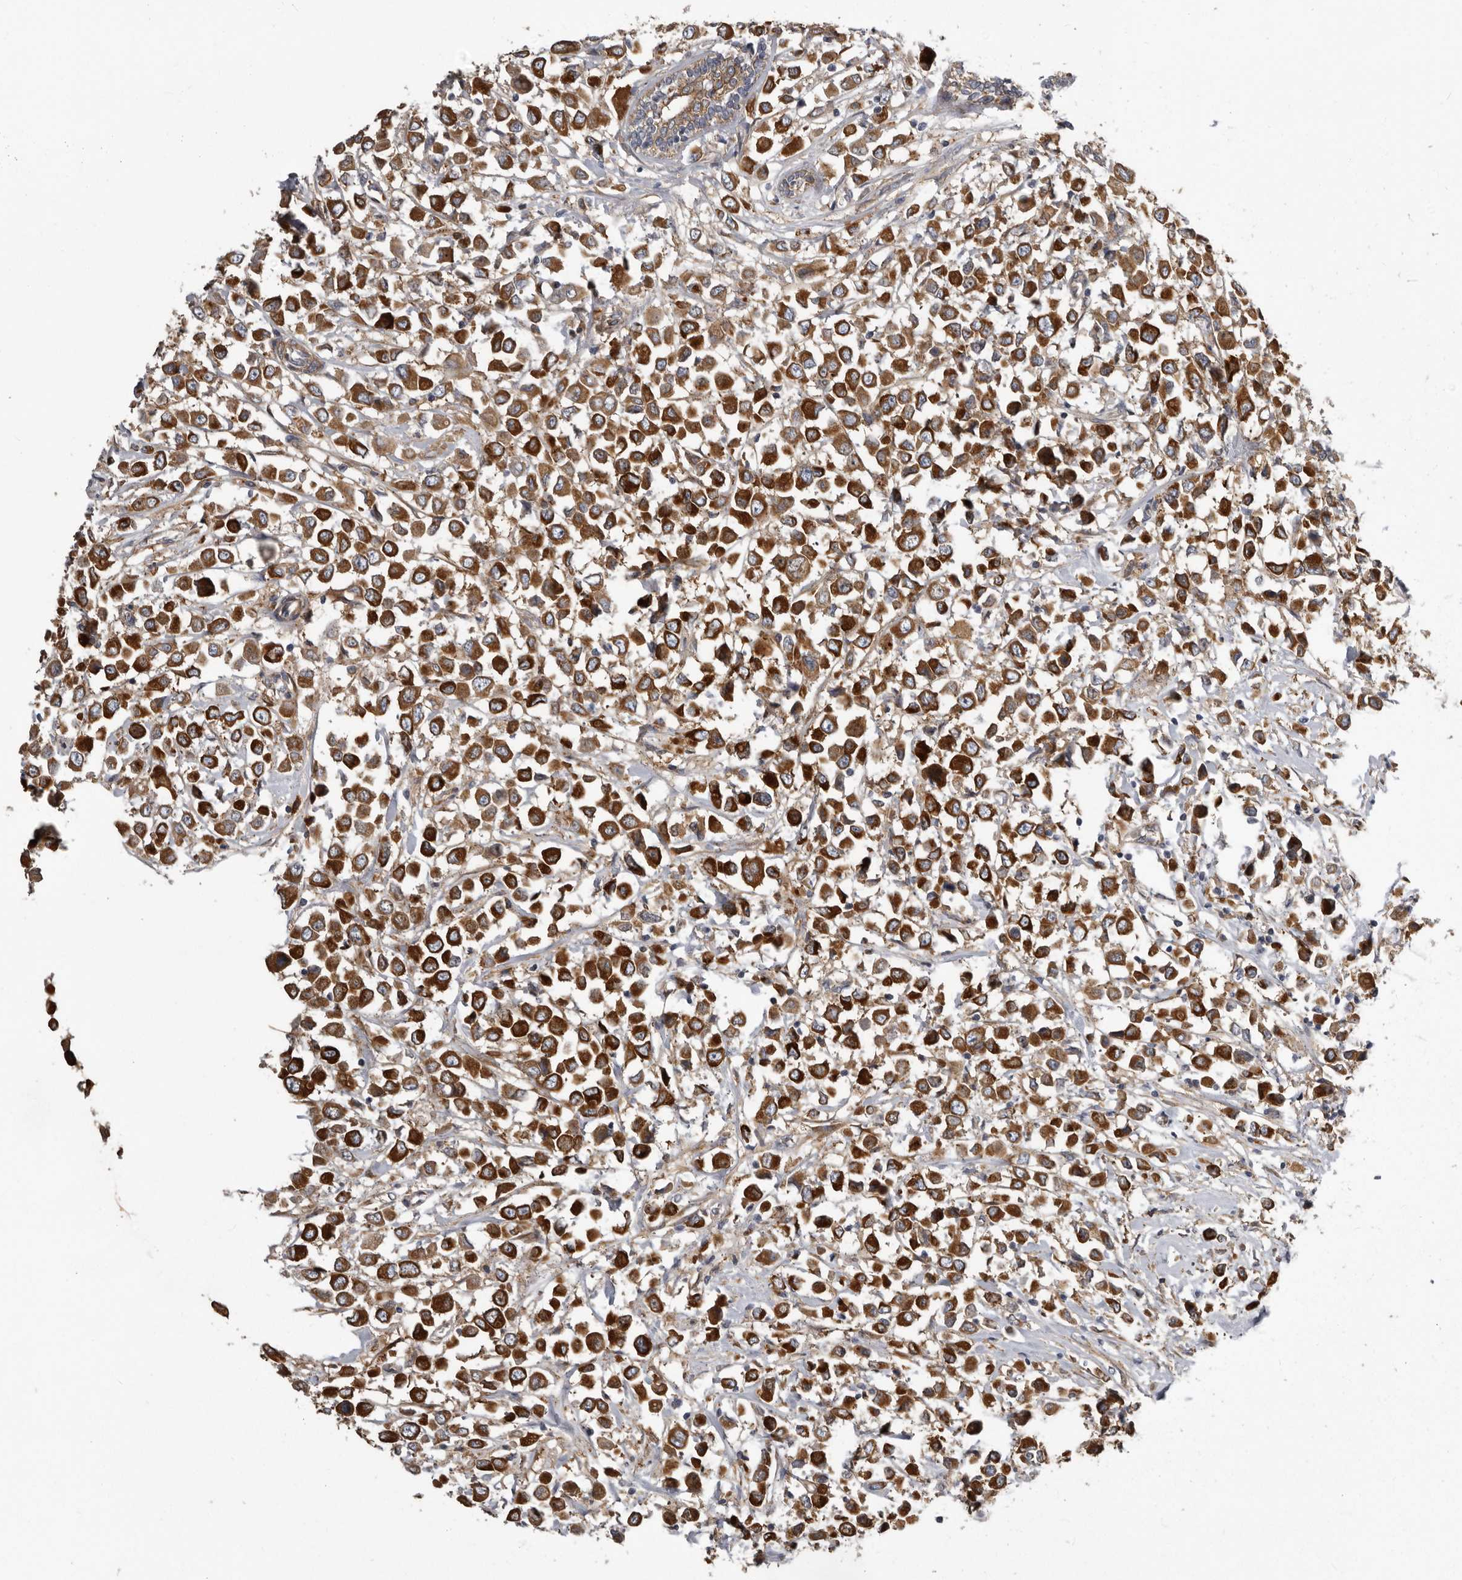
{"staining": {"intensity": "strong", "quantity": ">75%", "location": "cytoplasmic/membranous"}, "tissue": "breast cancer", "cell_type": "Tumor cells", "image_type": "cancer", "snomed": [{"axis": "morphology", "description": "Duct carcinoma"}, {"axis": "topography", "description": "Breast"}], "caption": "Strong cytoplasmic/membranous protein expression is identified in approximately >75% of tumor cells in infiltrating ductal carcinoma (breast). Using DAB (brown) and hematoxylin (blue) stains, captured at high magnification using brightfield microscopy.", "gene": "ENAH", "patient": {"sex": "female", "age": 61}}